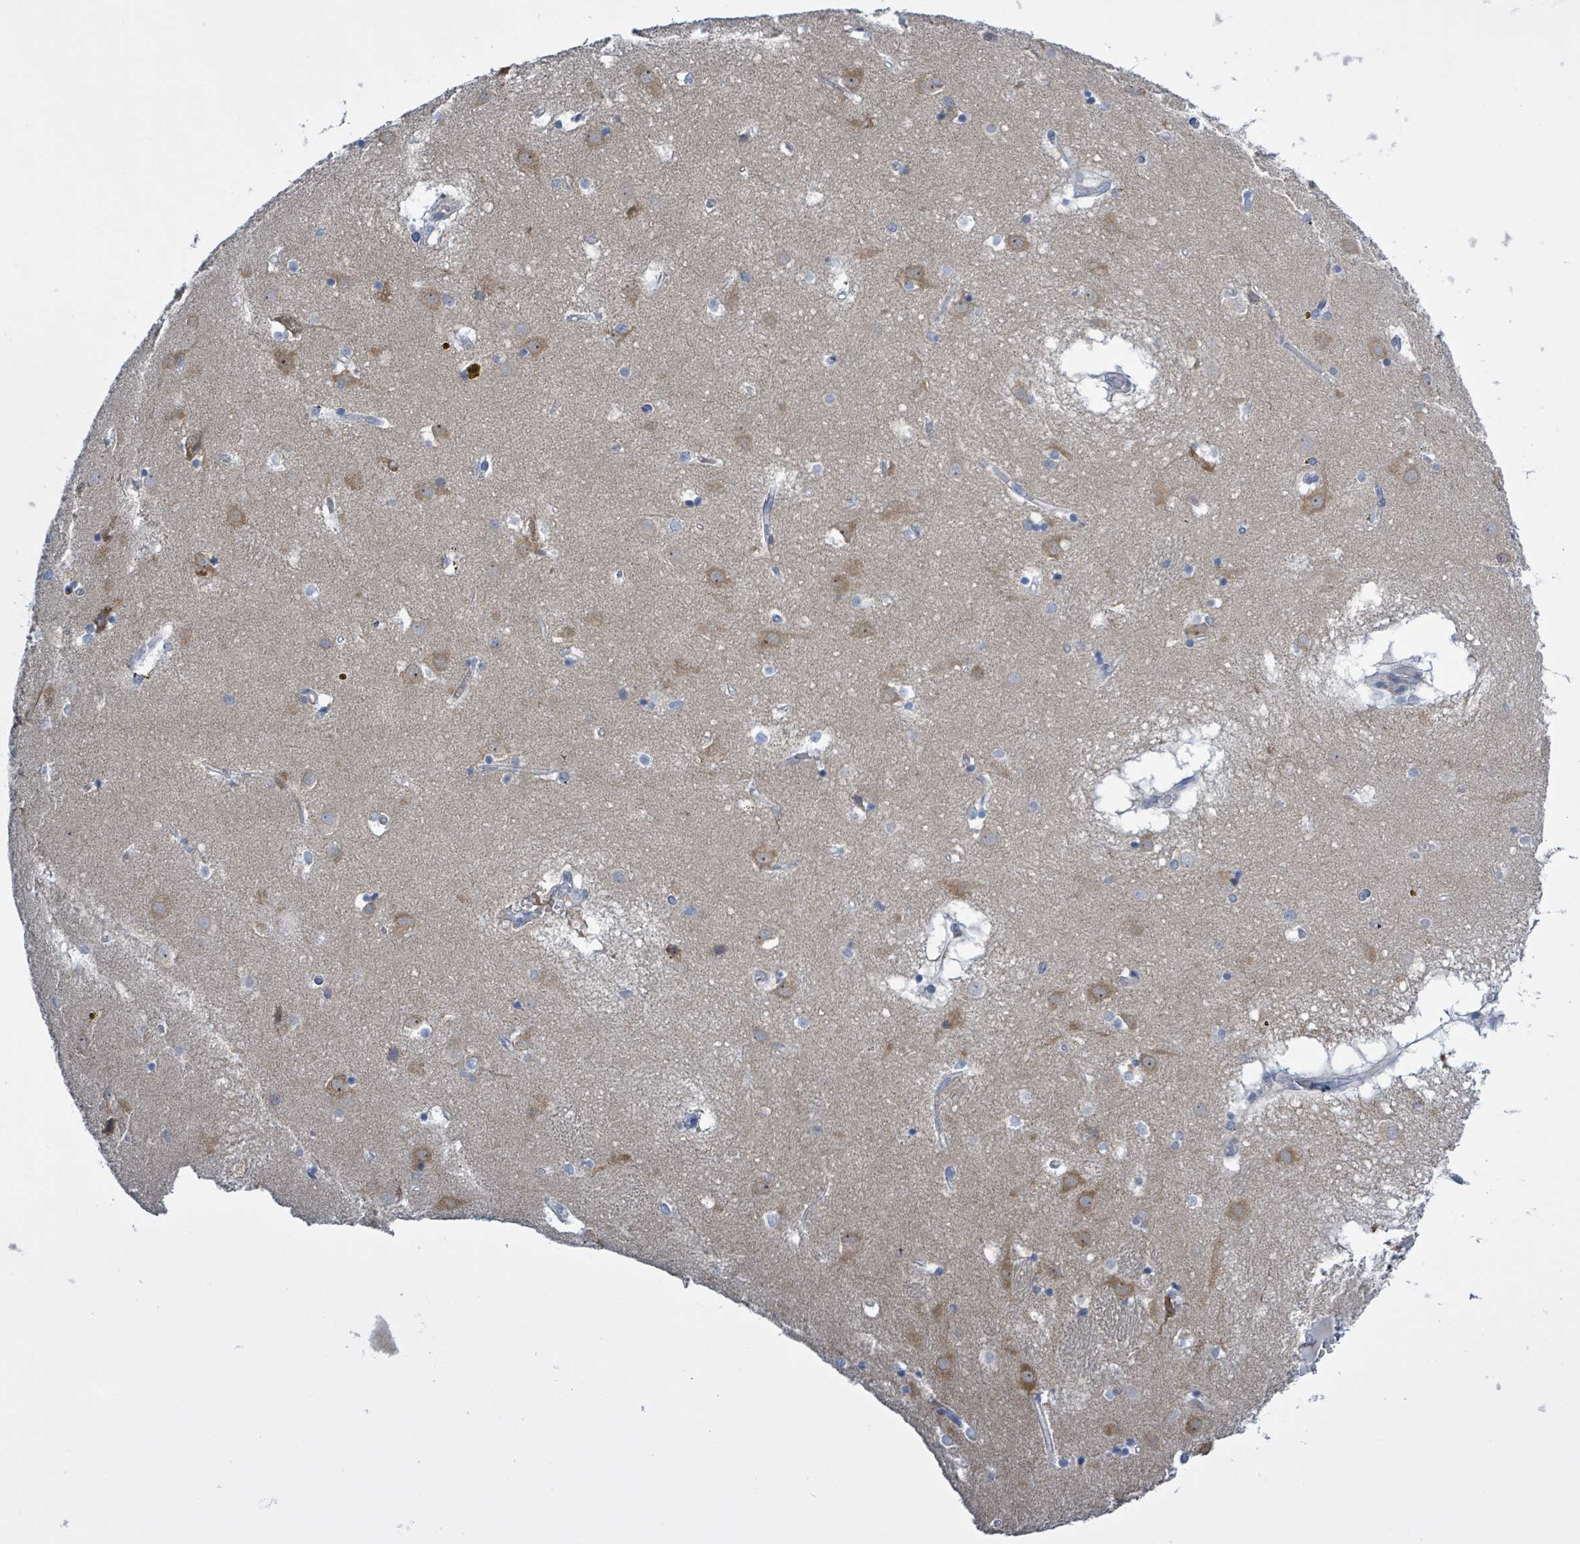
{"staining": {"intensity": "negative", "quantity": "none", "location": "none"}, "tissue": "caudate", "cell_type": "Glial cells", "image_type": "normal", "snomed": [{"axis": "morphology", "description": "Normal tissue, NOS"}, {"axis": "topography", "description": "Lateral ventricle wall"}], "caption": "Glial cells show no significant positivity in benign caudate.", "gene": "DGKZ", "patient": {"sex": "male", "age": 70}}